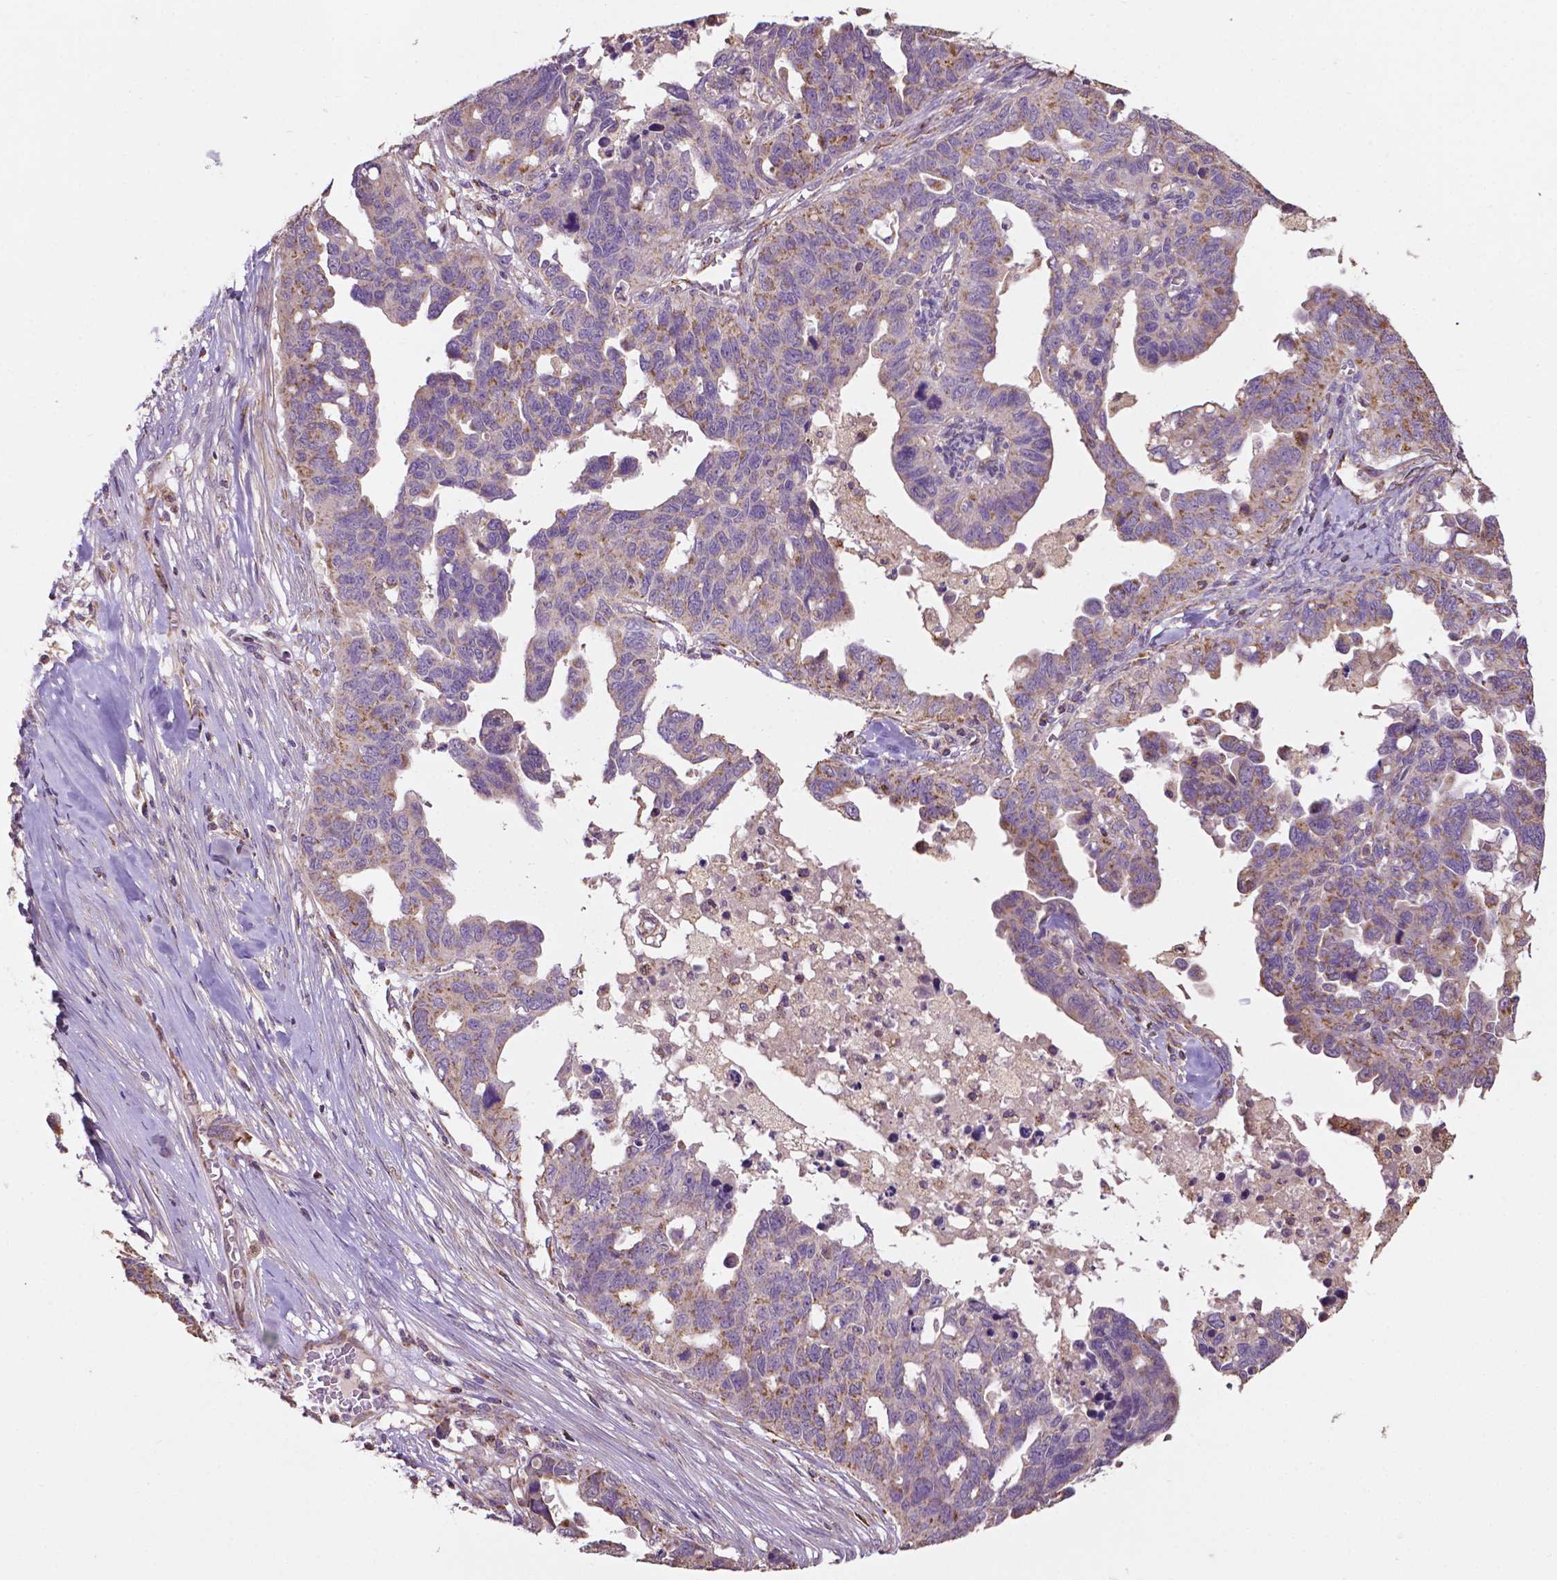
{"staining": {"intensity": "weak", "quantity": "<25%", "location": "cytoplasmic/membranous"}, "tissue": "ovarian cancer", "cell_type": "Tumor cells", "image_type": "cancer", "snomed": [{"axis": "morphology", "description": "Cystadenocarcinoma, serous, NOS"}, {"axis": "topography", "description": "Ovary"}], "caption": "An IHC micrograph of ovarian serous cystadenocarcinoma is shown. There is no staining in tumor cells of ovarian serous cystadenocarcinoma. (Brightfield microscopy of DAB (3,3'-diaminobenzidine) IHC at high magnification).", "gene": "LRR1", "patient": {"sex": "female", "age": 69}}